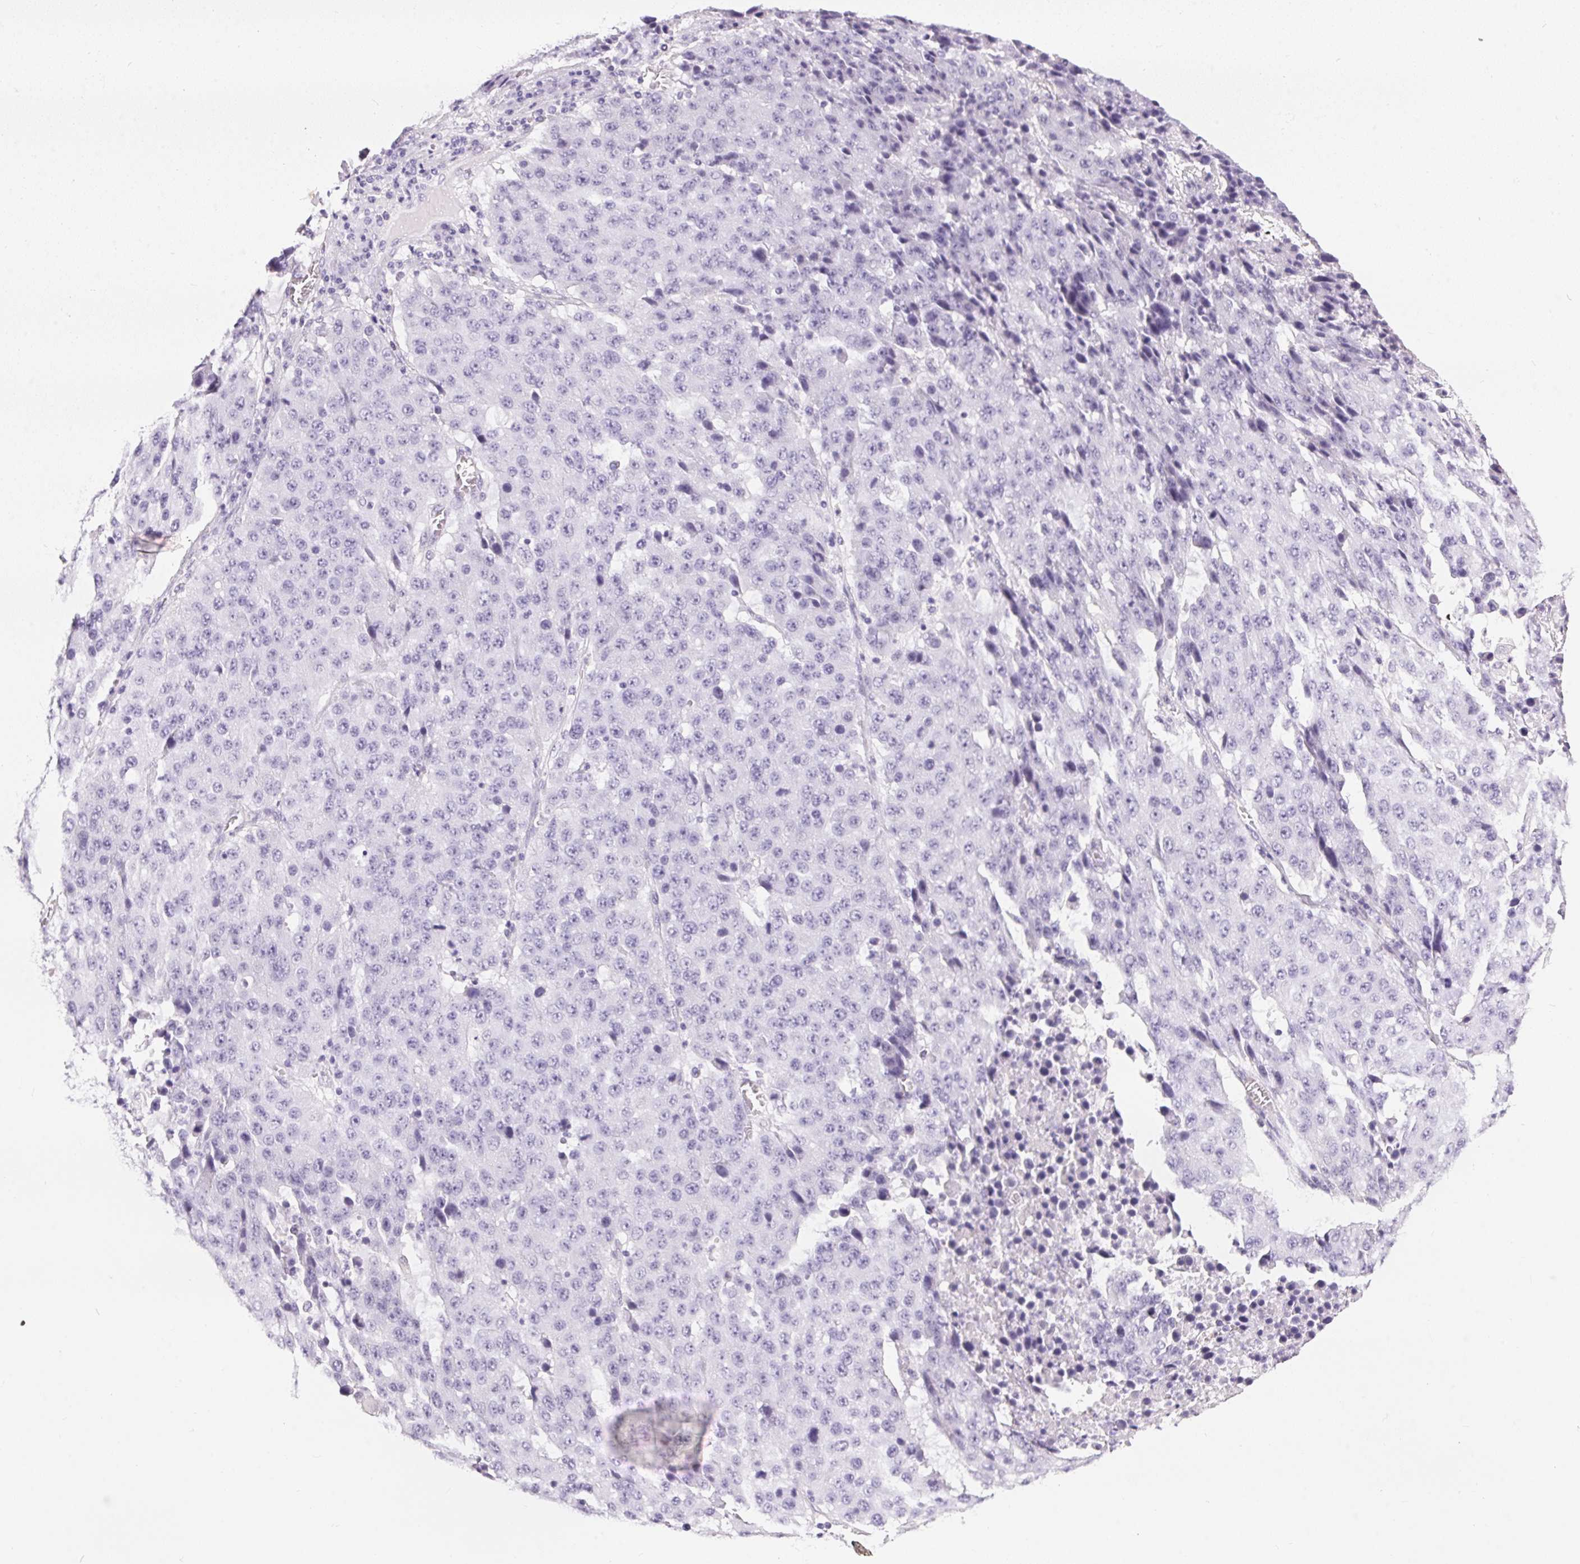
{"staining": {"intensity": "negative", "quantity": "none", "location": "none"}, "tissue": "stomach cancer", "cell_type": "Tumor cells", "image_type": "cancer", "snomed": [{"axis": "morphology", "description": "Adenocarcinoma, NOS"}, {"axis": "topography", "description": "Stomach"}], "caption": "An immunohistochemistry (IHC) micrograph of stomach adenocarcinoma is shown. There is no staining in tumor cells of stomach adenocarcinoma.", "gene": "GBP6", "patient": {"sex": "male", "age": 71}}